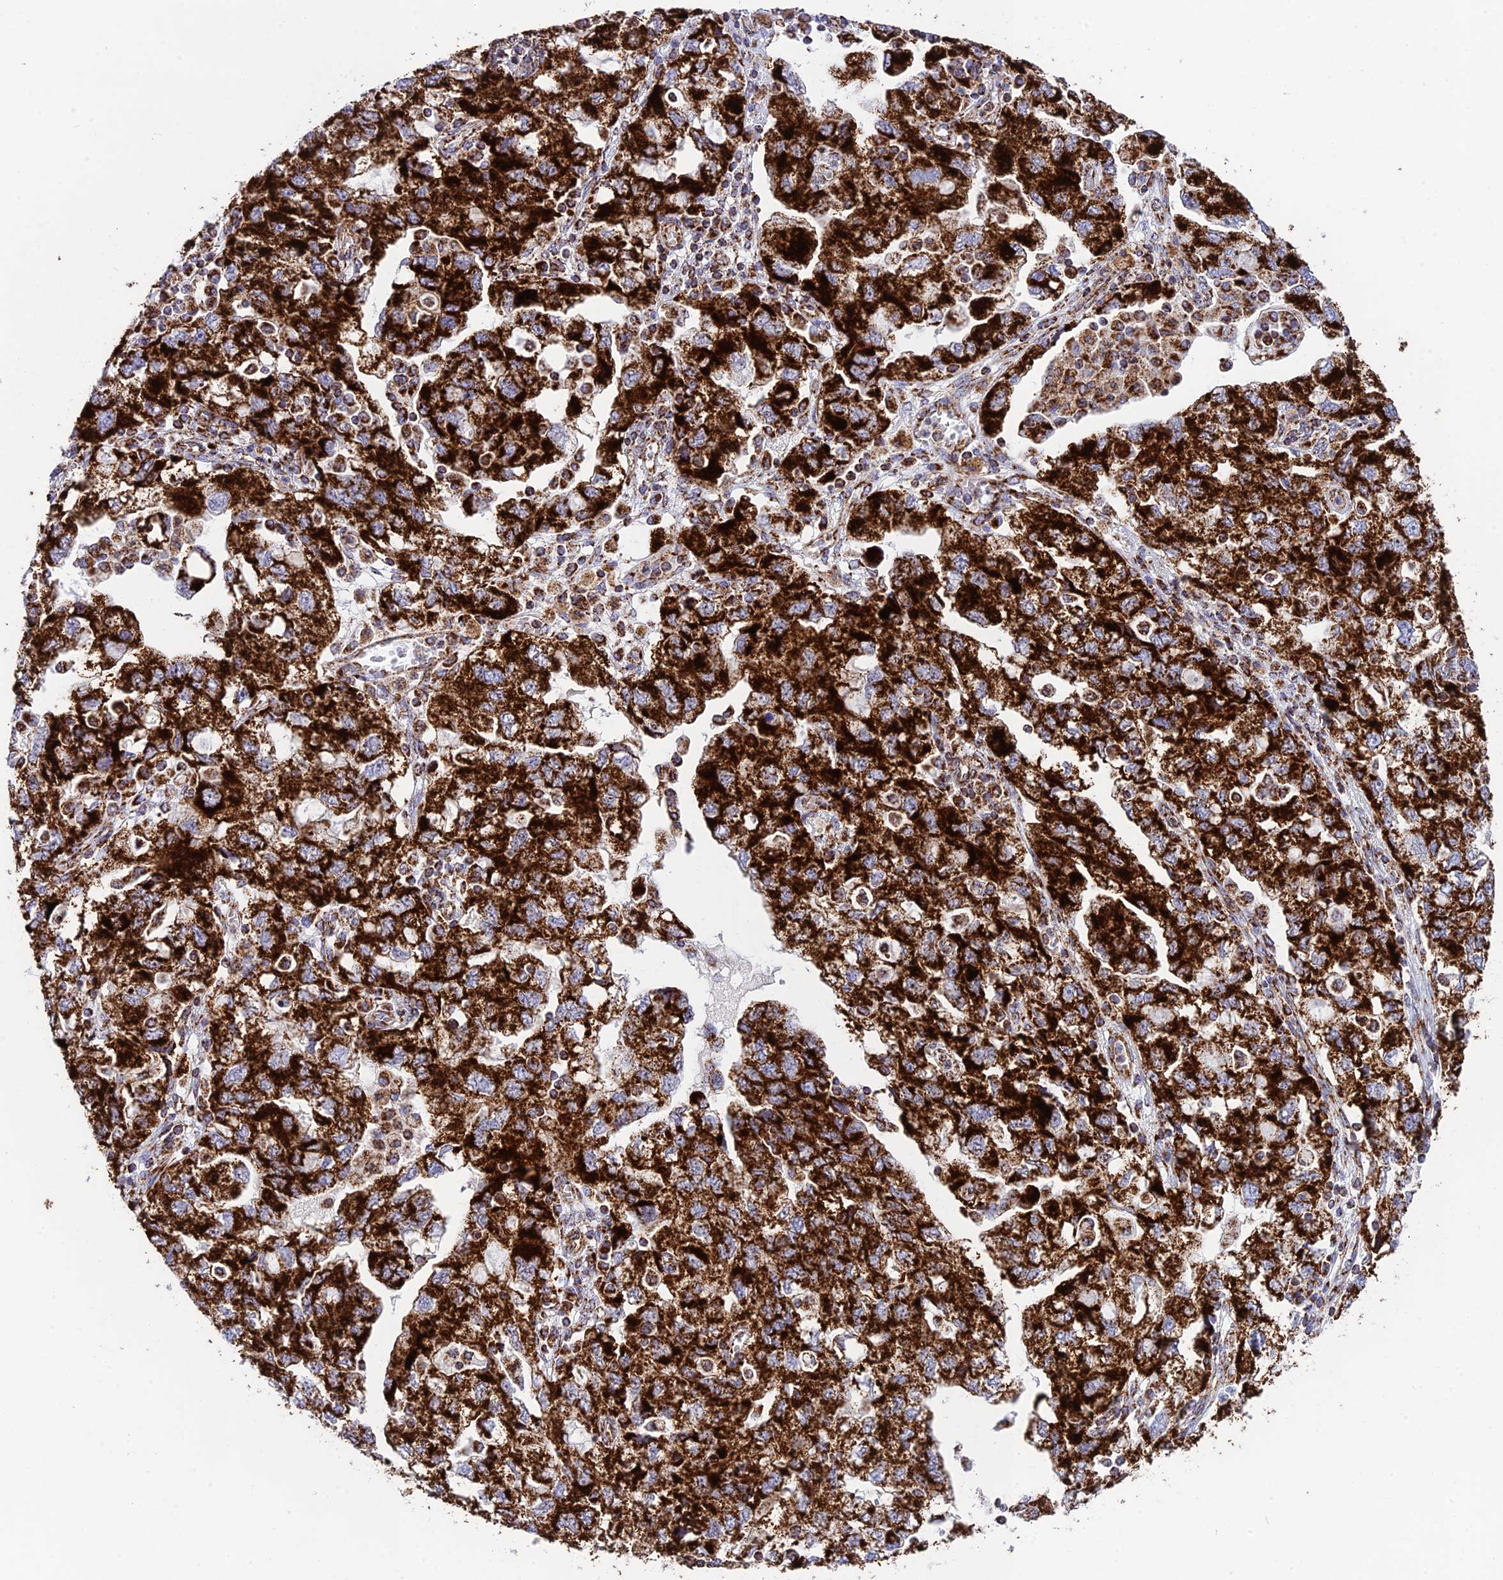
{"staining": {"intensity": "strong", "quantity": ">75%", "location": "cytoplasmic/membranous"}, "tissue": "ovarian cancer", "cell_type": "Tumor cells", "image_type": "cancer", "snomed": [{"axis": "morphology", "description": "Carcinoma, NOS"}, {"axis": "morphology", "description": "Cystadenocarcinoma, serous, NOS"}, {"axis": "topography", "description": "Ovary"}], "caption": "Carcinoma (ovarian) was stained to show a protein in brown. There is high levels of strong cytoplasmic/membranous staining in approximately >75% of tumor cells.", "gene": "CHCHD3", "patient": {"sex": "female", "age": 69}}